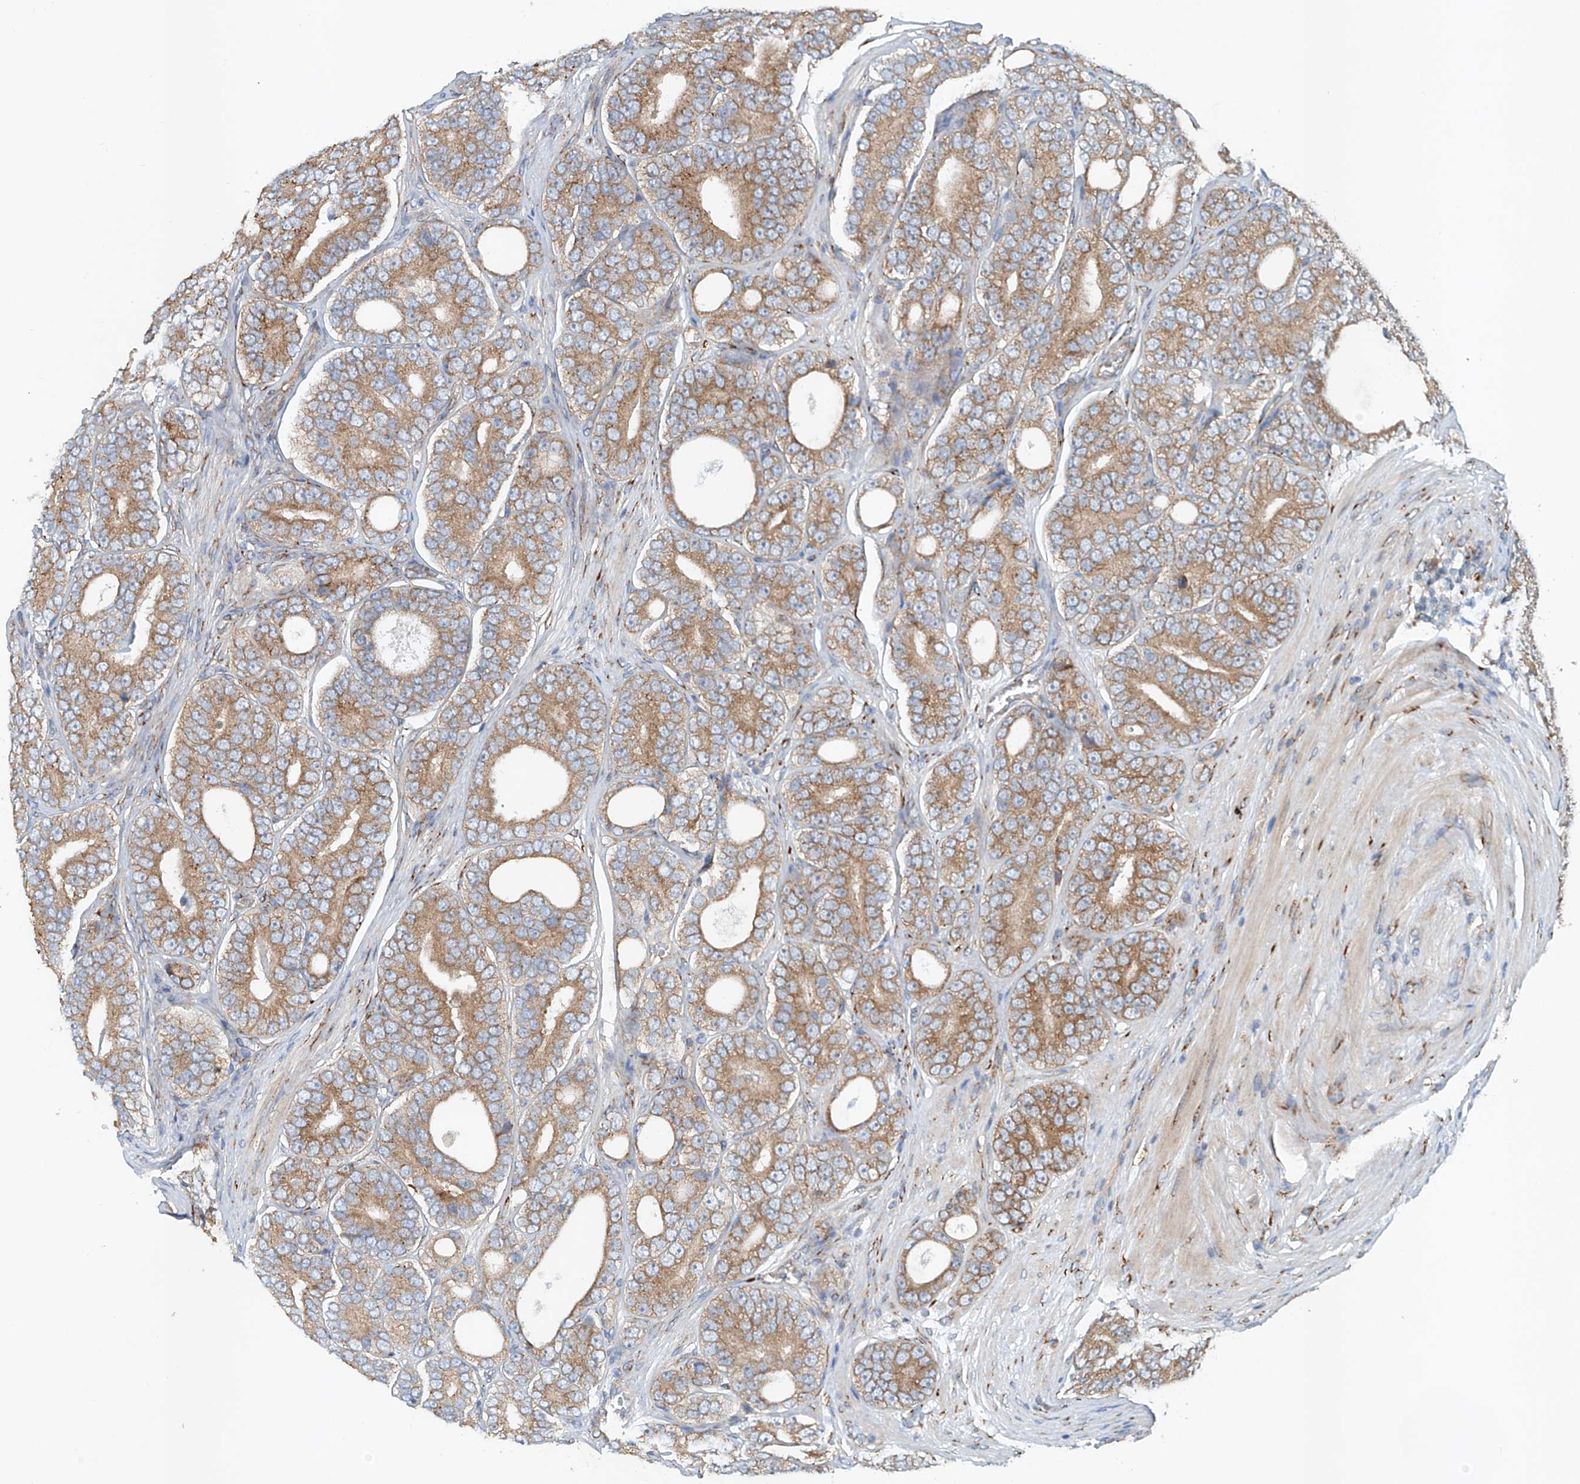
{"staining": {"intensity": "moderate", "quantity": ">75%", "location": "cytoplasmic/membranous"}, "tissue": "prostate cancer", "cell_type": "Tumor cells", "image_type": "cancer", "snomed": [{"axis": "morphology", "description": "Adenocarcinoma, High grade"}, {"axis": "topography", "description": "Prostate"}], "caption": "Immunohistochemistry (IHC) micrograph of neoplastic tissue: human prostate cancer (adenocarcinoma (high-grade)) stained using immunohistochemistry demonstrates medium levels of moderate protein expression localized specifically in the cytoplasmic/membranous of tumor cells, appearing as a cytoplasmic/membranous brown color.", "gene": "SNAP29", "patient": {"sex": "male", "age": 56}}